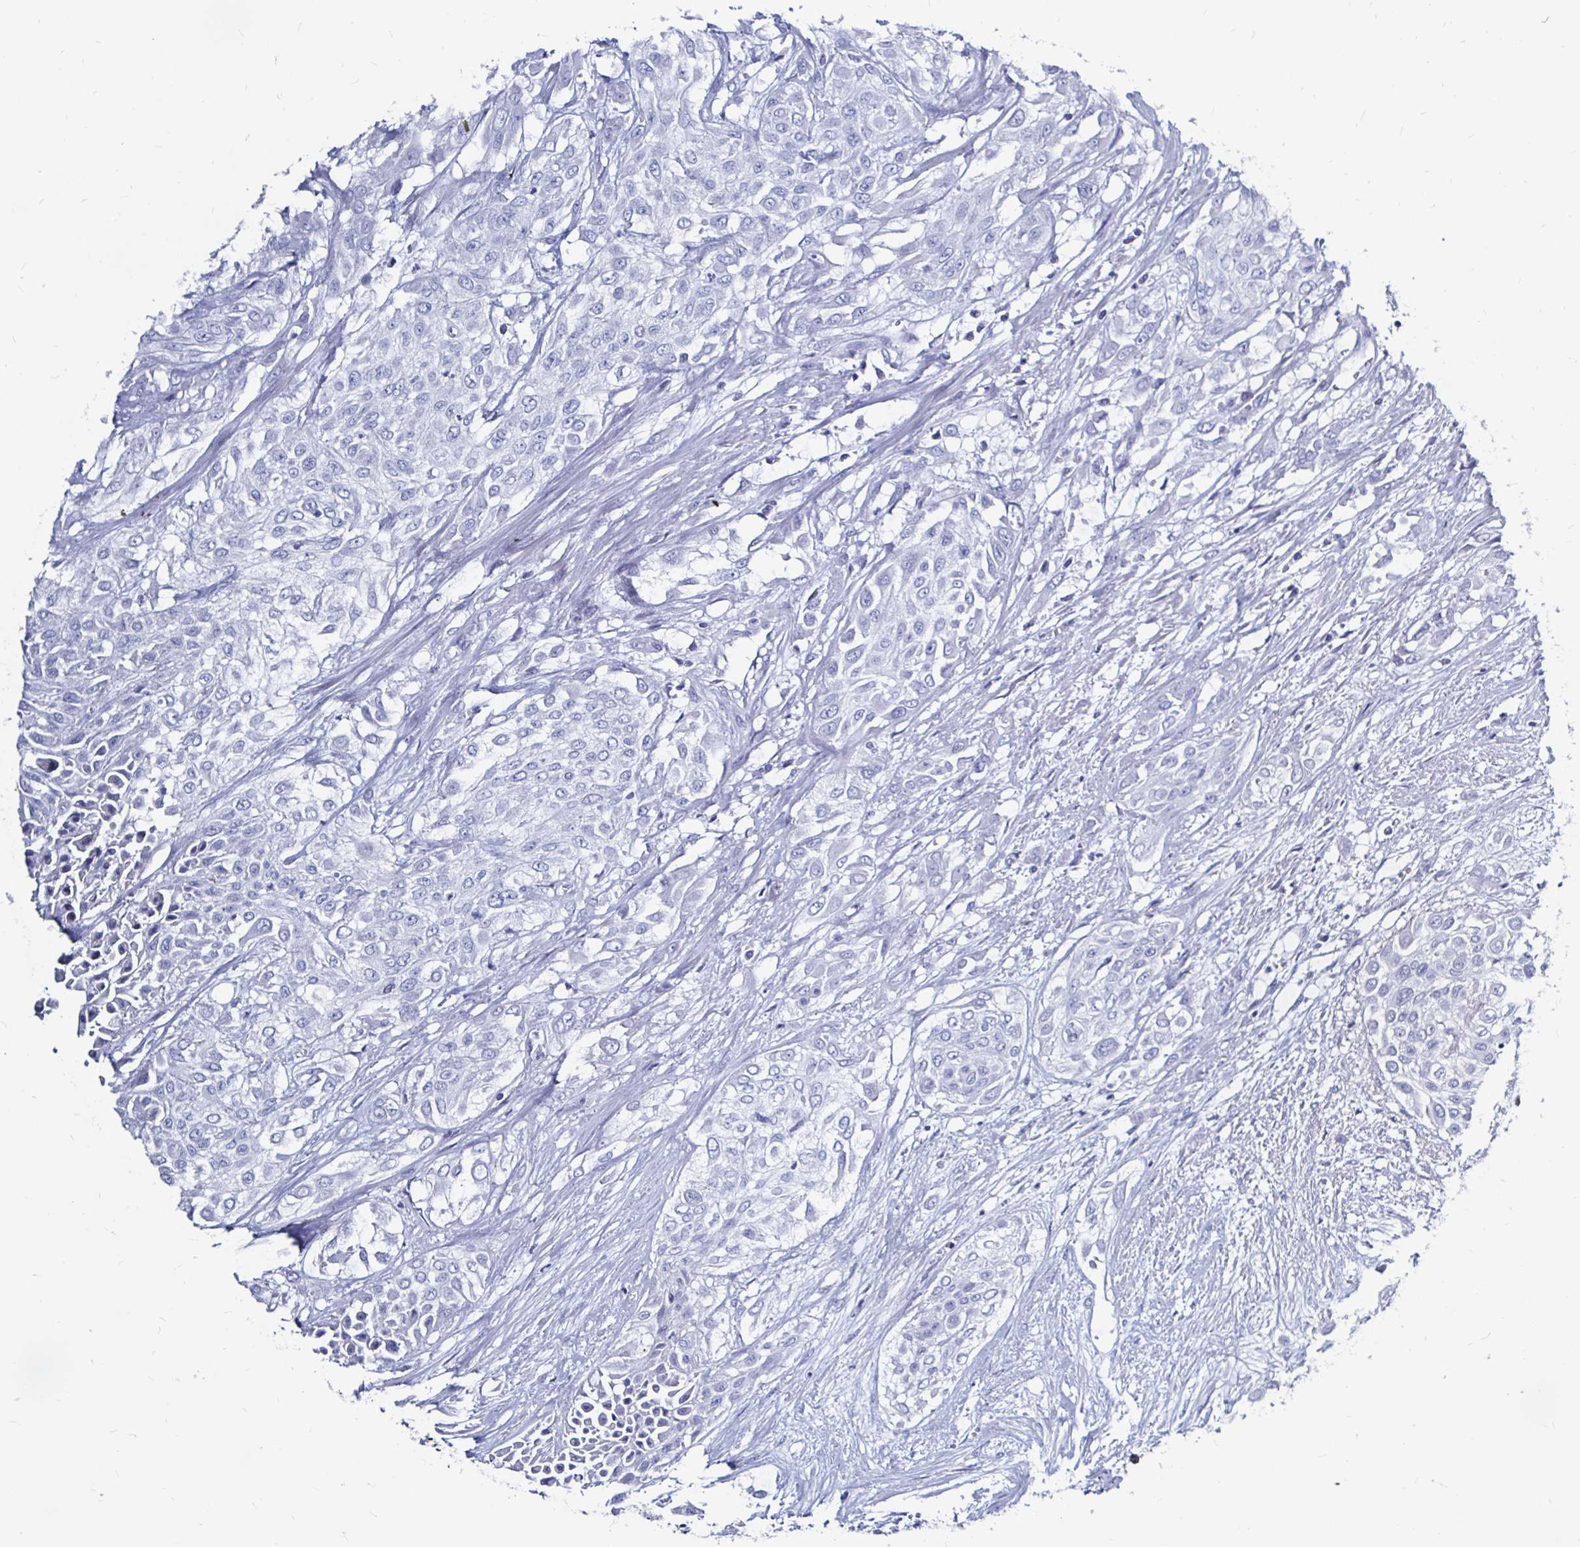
{"staining": {"intensity": "negative", "quantity": "none", "location": "none"}, "tissue": "urothelial cancer", "cell_type": "Tumor cells", "image_type": "cancer", "snomed": [{"axis": "morphology", "description": "Urothelial carcinoma, High grade"}, {"axis": "topography", "description": "Urinary bladder"}], "caption": "Tumor cells are negative for protein expression in human urothelial cancer. Brightfield microscopy of IHC stained with DAB (brown) and hematoxylin (blue), captured at high magnification.", "gene": "LUZP4", "patient": {"sex": "male", "age": 57}}